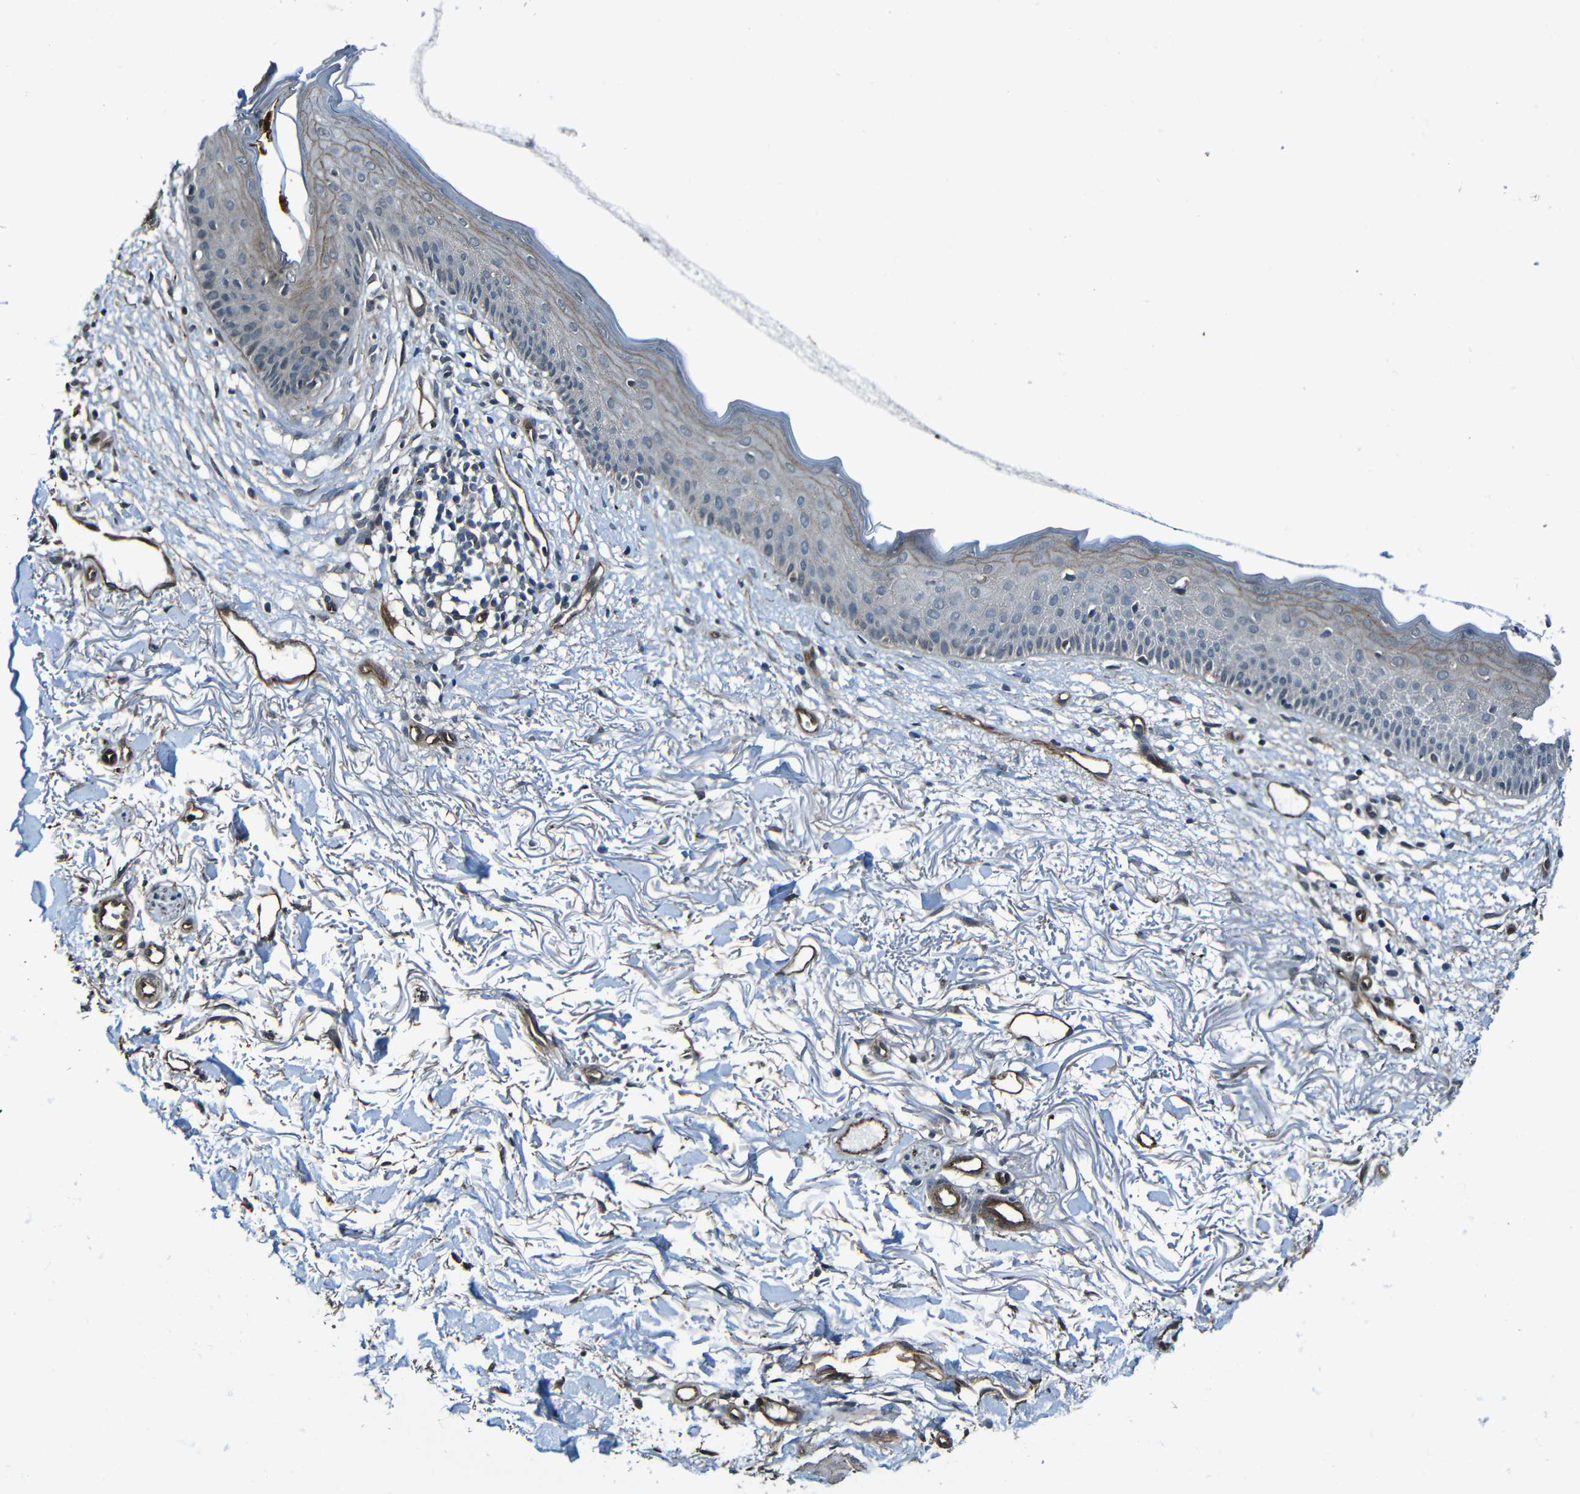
{"staining": {"intensity": "weak", "quantity": "<25%", "location": "nuclear"}, "tissue": "skin cancer", "cell_type": "Tumor cells", "image_type": "cancer", "snomed": [{"axis": "morphology", "description": "Basal cell carcinoma"}, {"axis": "topography", "description": "Skin"}], "caption": "IHC of skin cancer exhibits no positivity in tumor cells.", "gene": "LGR5", "patient": {"sex": "female", "age": 70}}